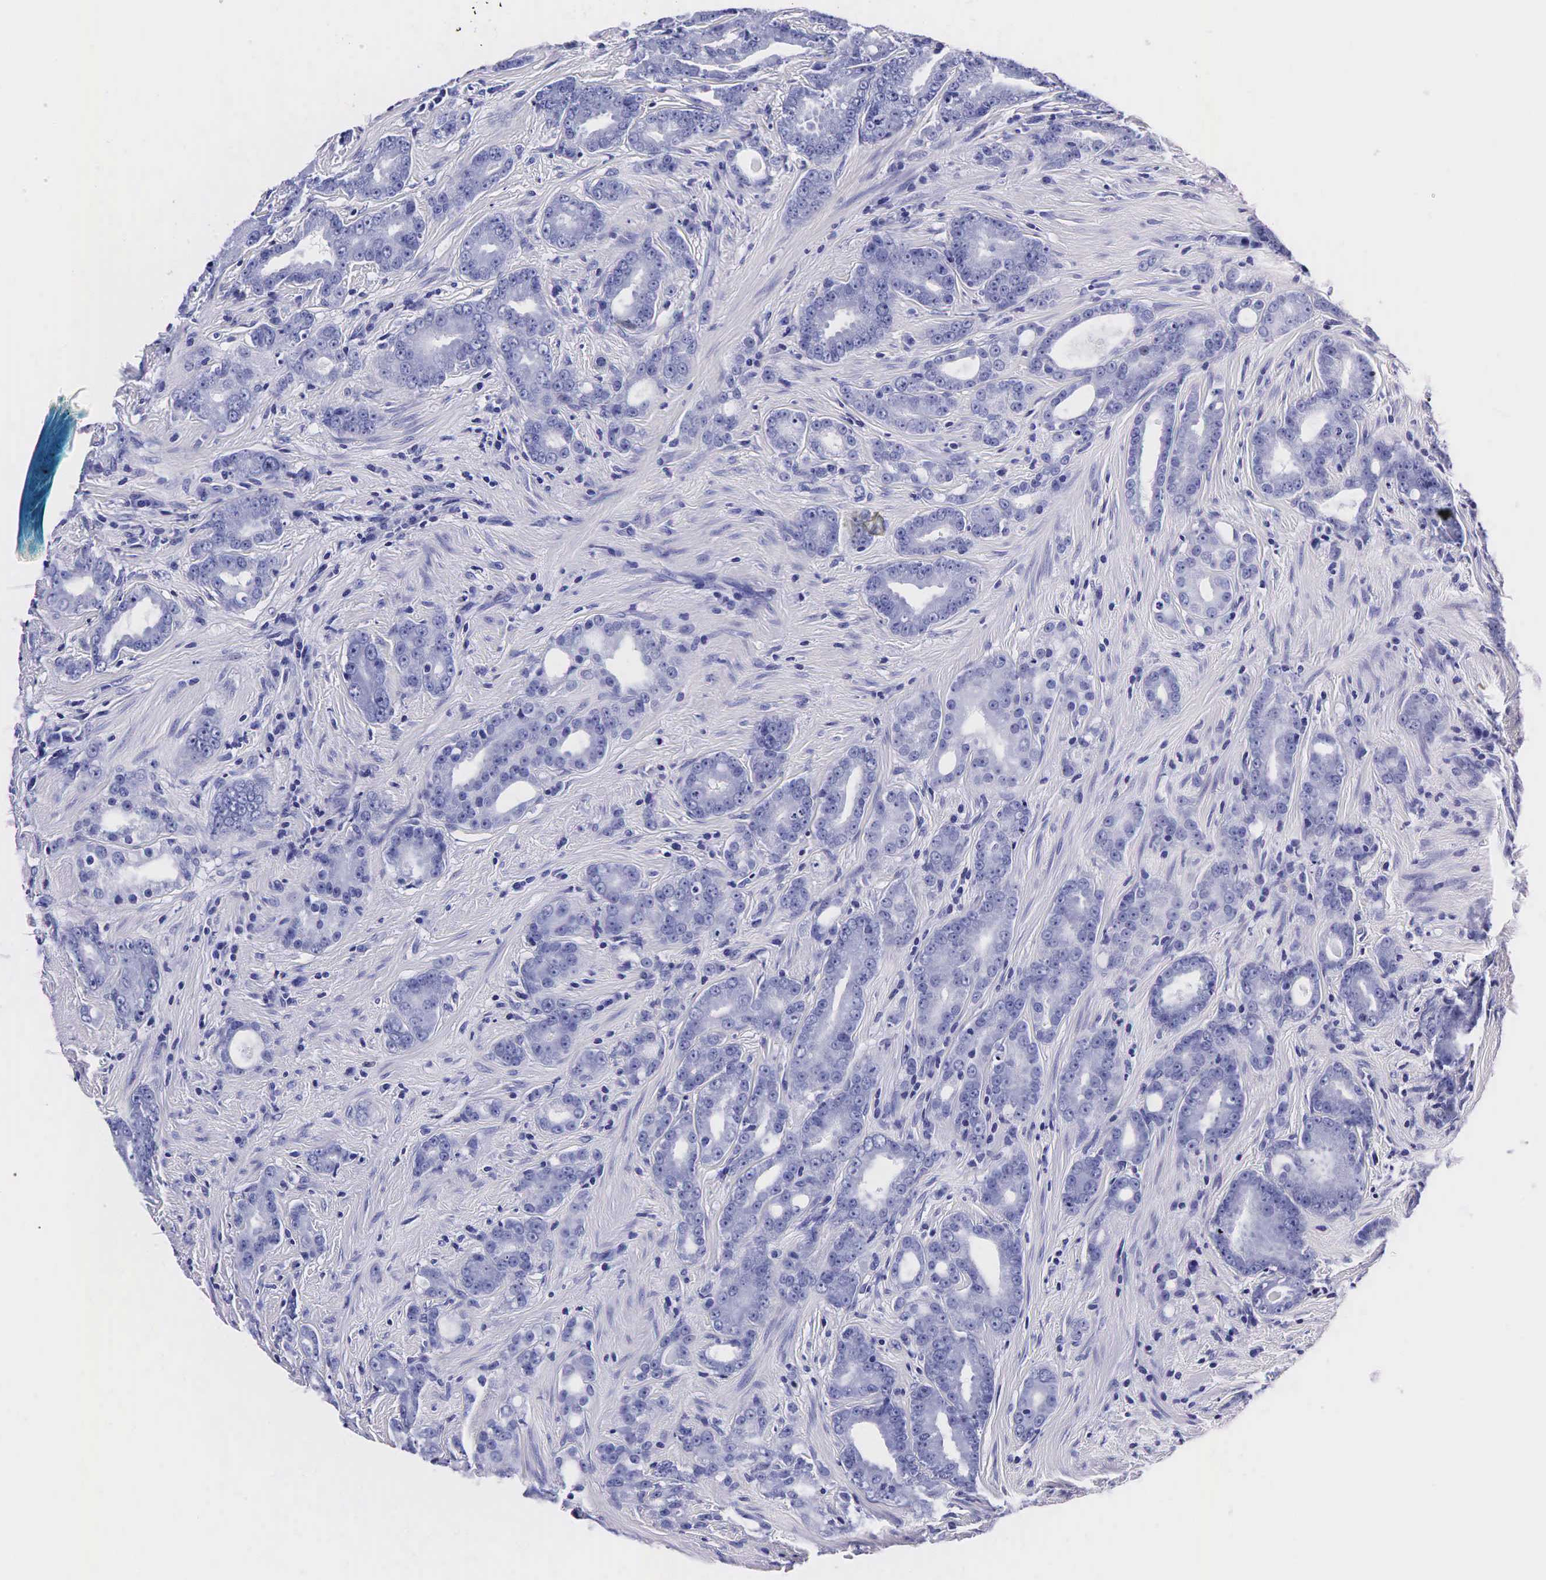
{"staining": {"intensity": "negative", "quantity": "none", "location": "none"}, "tissue": "prostate cancer", "cell_type": "Tumor cells", "image_type": "cancer", "snomed": [{"axis": "morphology", "description": "Adenocarcinoma, Medium grade"}, {"axis": "topography", "description": "Prostate"}], "caption": "Photomicrograph shows no significant protein positivity in tumor cells of prostate cancer. Brightfield microscopy of IHC stained with DAB (3,3'-diaminobenzidine) (brown) and hematoxylin (blue), captured at high magnification.", "gene": "TG", "patient": {"sex": "male", "age": 59}}